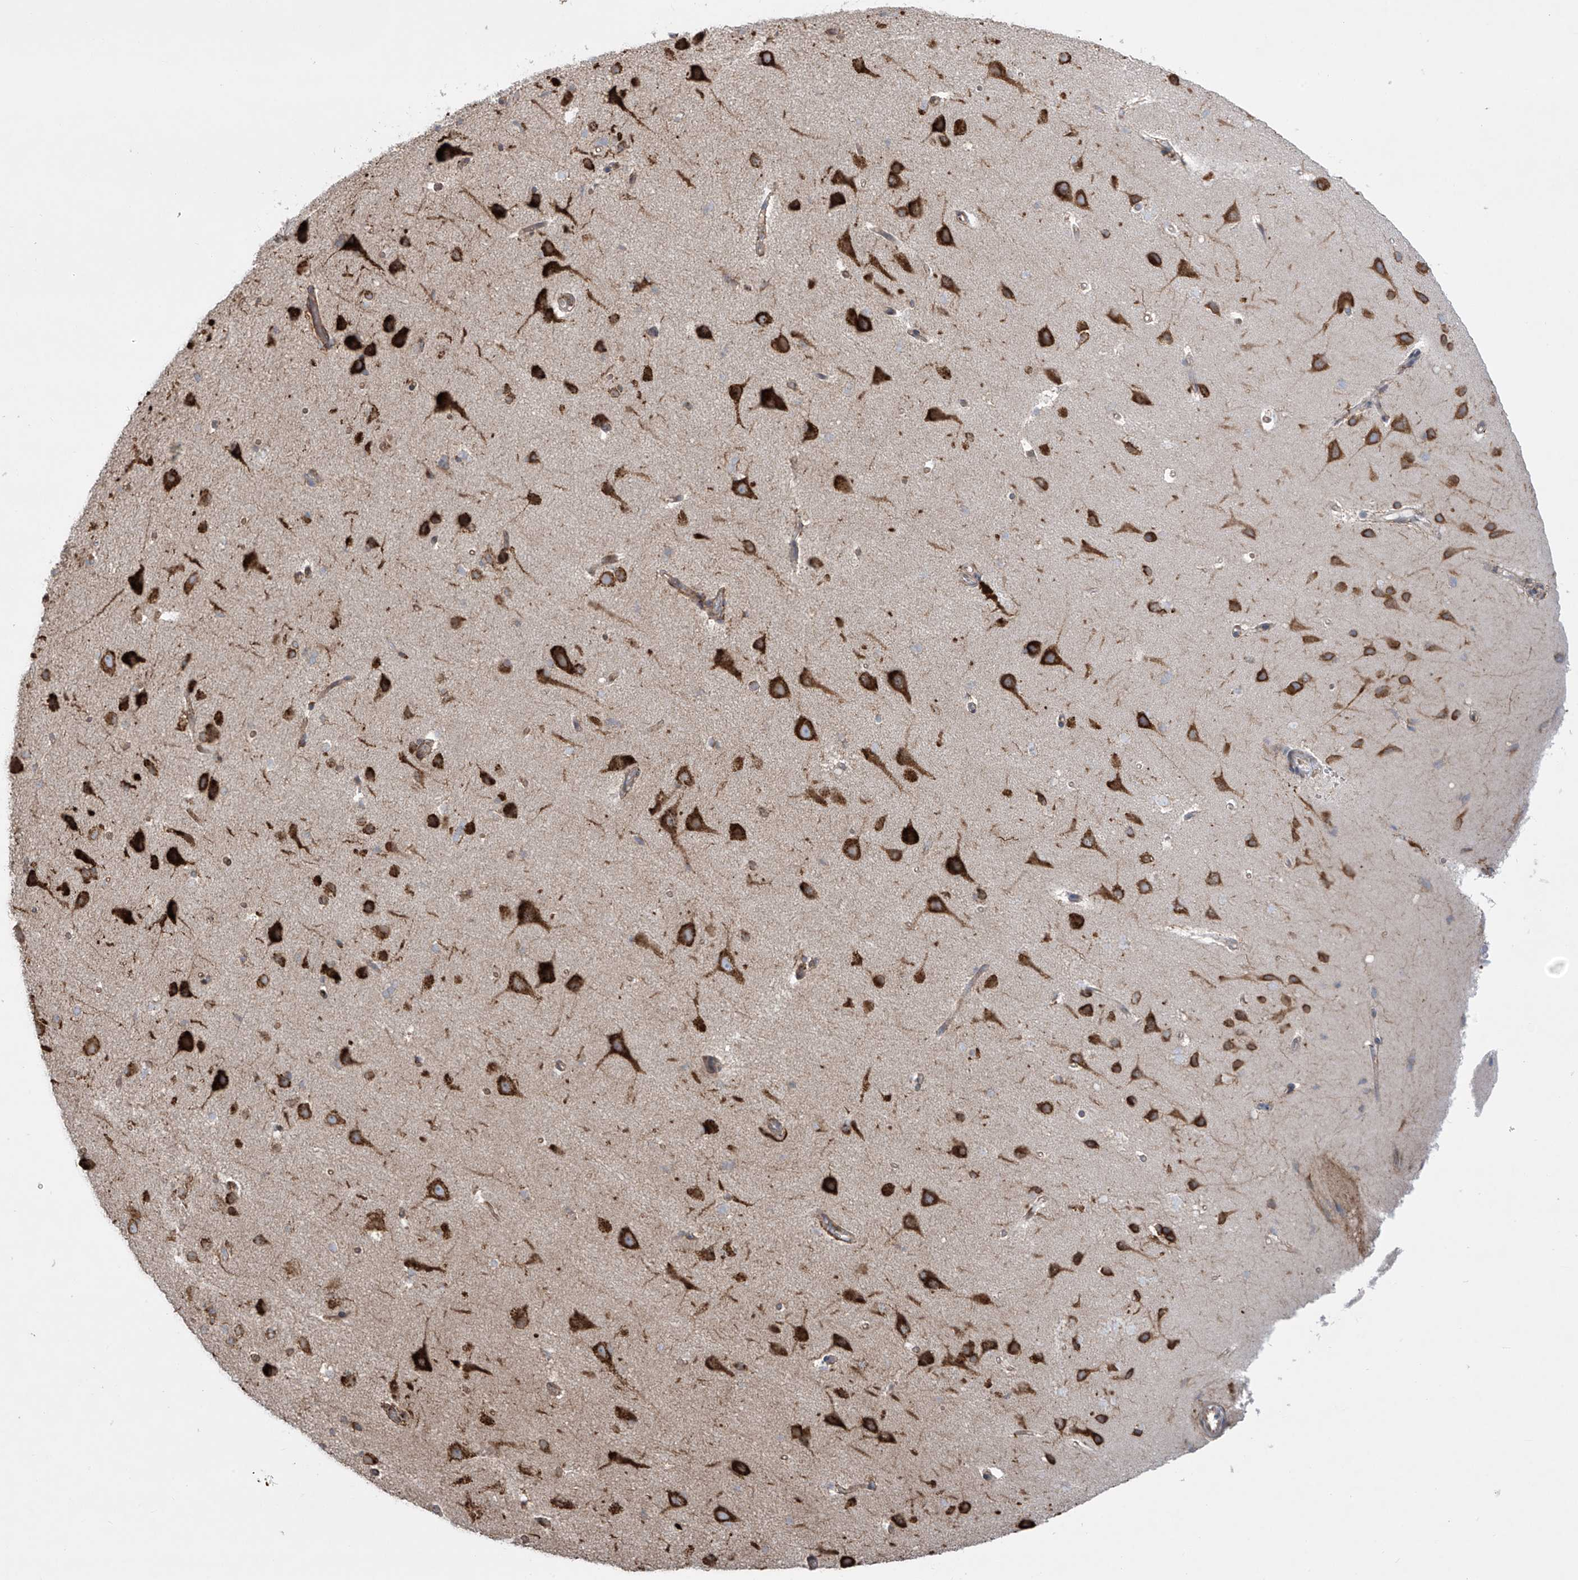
{"staining": {"intensity": "weak", "quantity": ">75%", "location": "cytoplasmic/membranous"}, "tissue": "cerebral cortex", "cell_type": "Endothelial cells", "image_type": "normal", "snomed": [{"axis": "morphology", "description": "Normal tissue, NOS"}, {"axis": "topography", "description": "Cerebral cortex"}], "caption": "DAB immunohistochemical staining of benign cerebral cortex reveals weak cytoplasmic/membranous protein expression in about >75% of endothelial cells. Nuclei are stained in blue.", "gene": "MX1", "patient": {"sex": "male", "age": 34}}